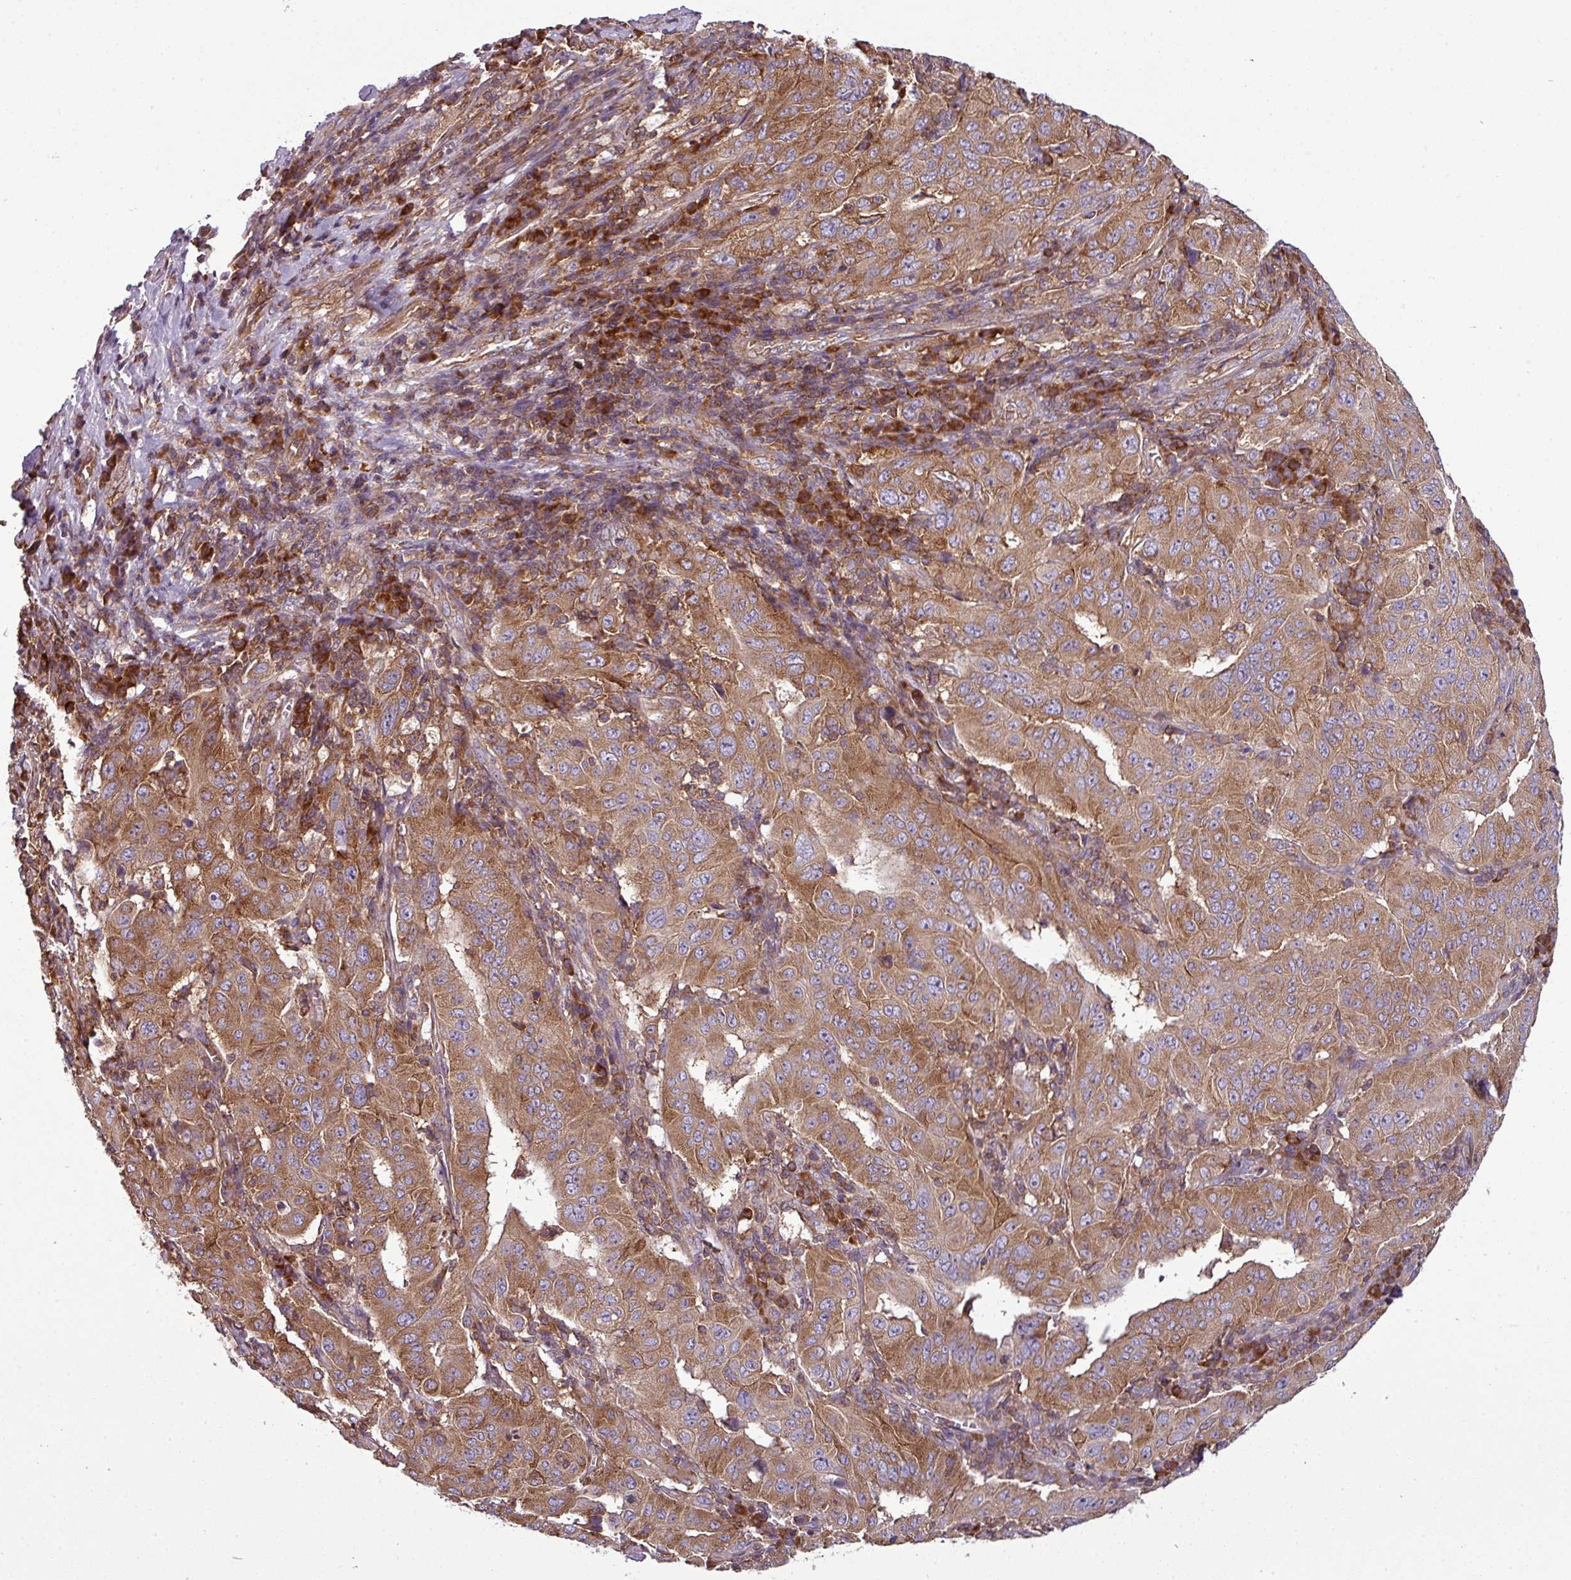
{"staining": {"intensity": "moderate", "quantity": ">75%", "location": "cytoplasmic/membranous"}, "tissue": "pancreatic cancer", "cell_type": "Tumor cells", "image_type": "cancer", "snomed": [{"axis": "morphology", "description": "Adenocarcinoma, NOS"}, {"axis": "topography", "description": "Pancreas"}], "caption": "A brown stain shows moderate cytoplasmic/membranous positivity of a protein in human pancreatic adenocarcinoma tumor cells. The staining was performed using DAB (3,3'-diaminobenzidine), with brown indicating positive protein expression. Nuclei are stained blue with hematoxylin.", "gene": "LRRC74B", "patient": {"sex": "male", "age": 63}}